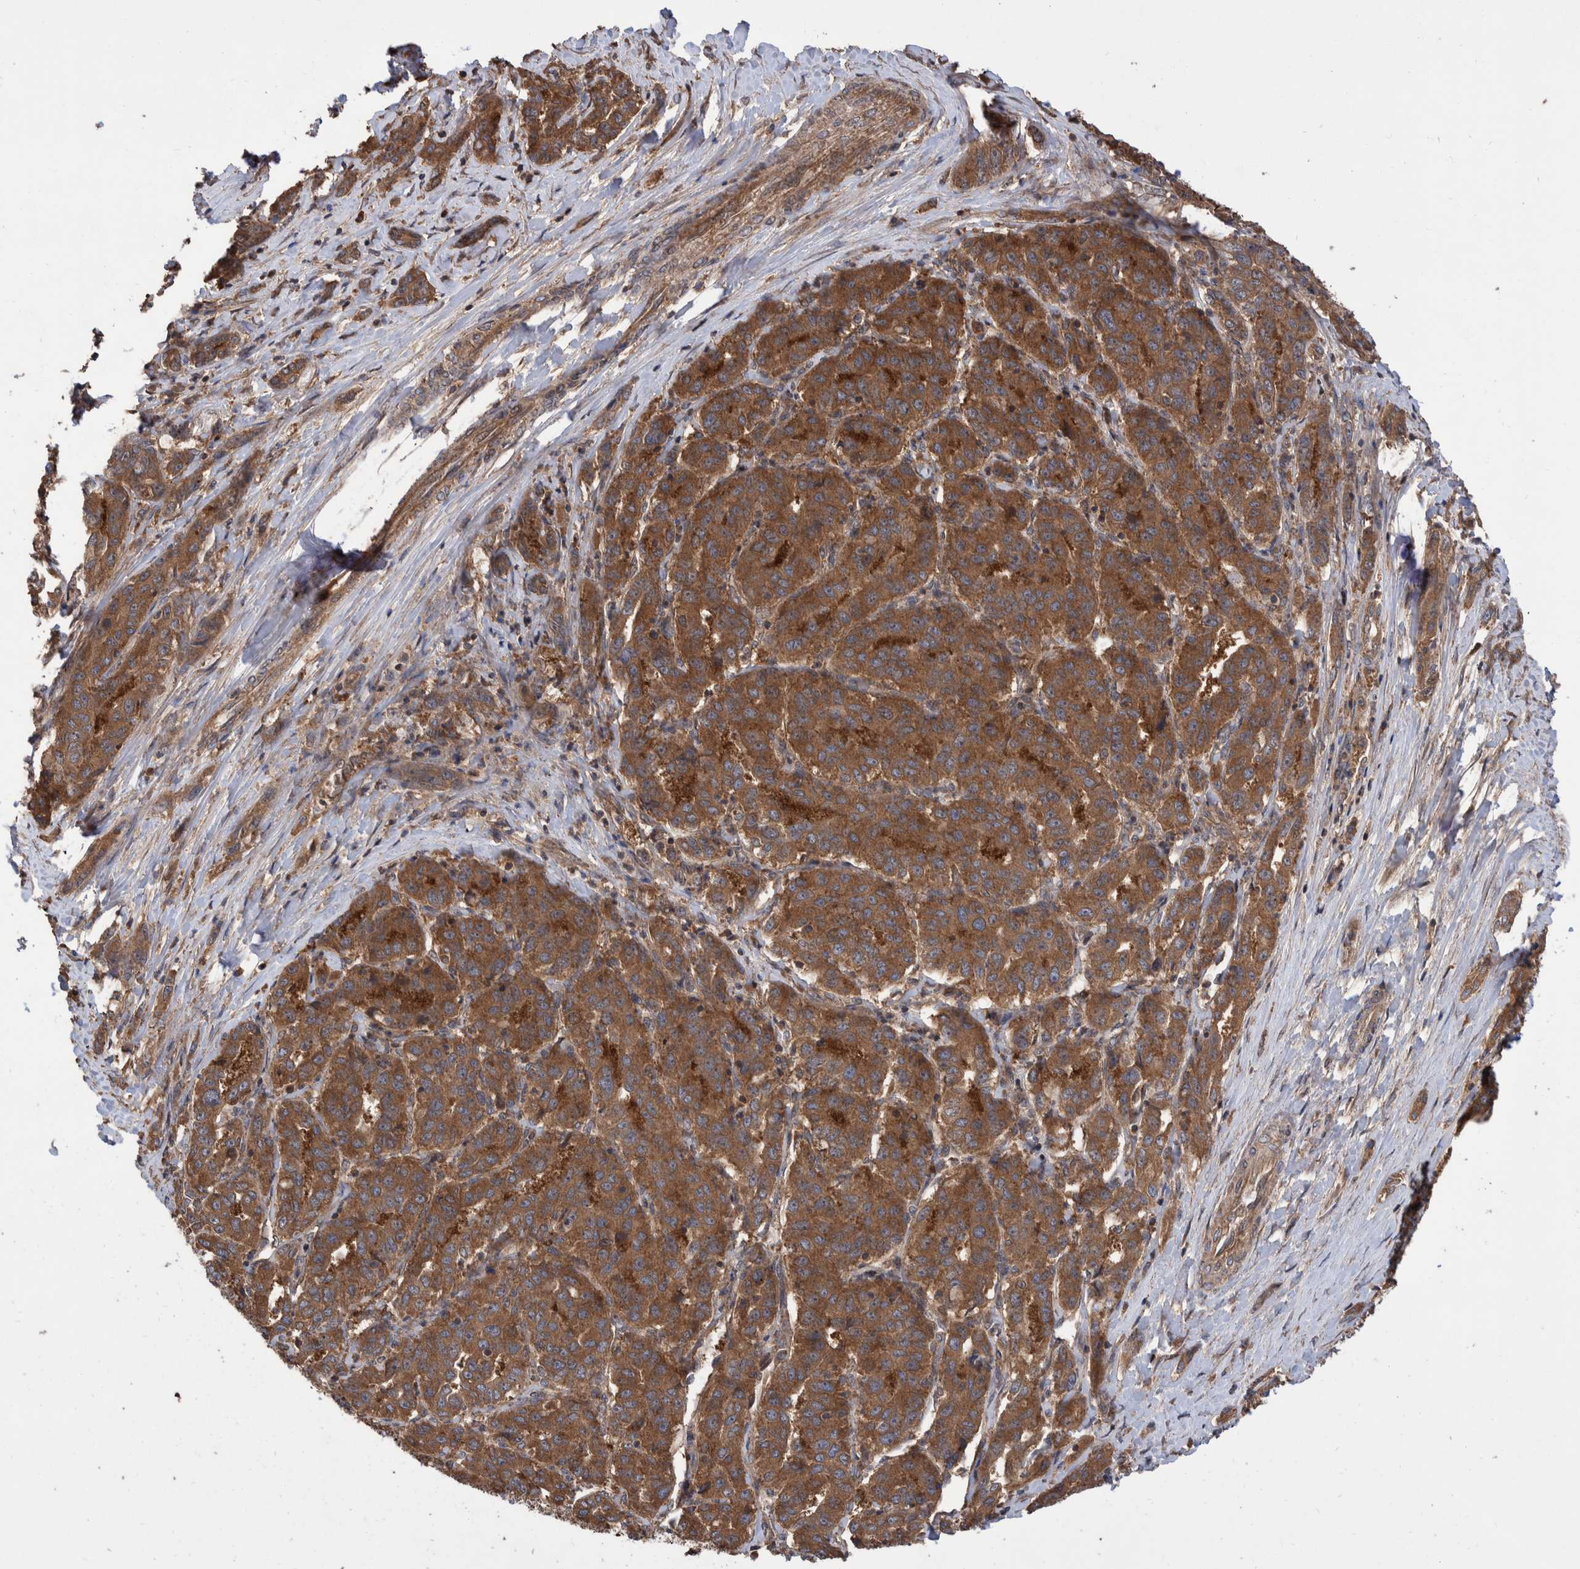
{"staining": {"intensity": "moderate", "quantity": ">75%", "location": "cytoplasmic/membranous"}, "tissue": "liver cancer", "cell_type": "Tumor cells", "image_type": "cancer", "snomed": [{"axis": "morphology", "description": "Cholangiocarcinoma"}, {"axis": "topography", "description": "Liver"}], "caption": "Cholangiocarcinoma (liver) stained with DAB (3,3'-diaminobenzidine) IHC shows medium levels of moderate cytoplasmic/membranous staining in approximately >75% of tumor cells. (DAB = brown stain, brightfield microscopy at high magnification).", "gene": "VBP1", "patient": {"sex": "male", "age": 59}}